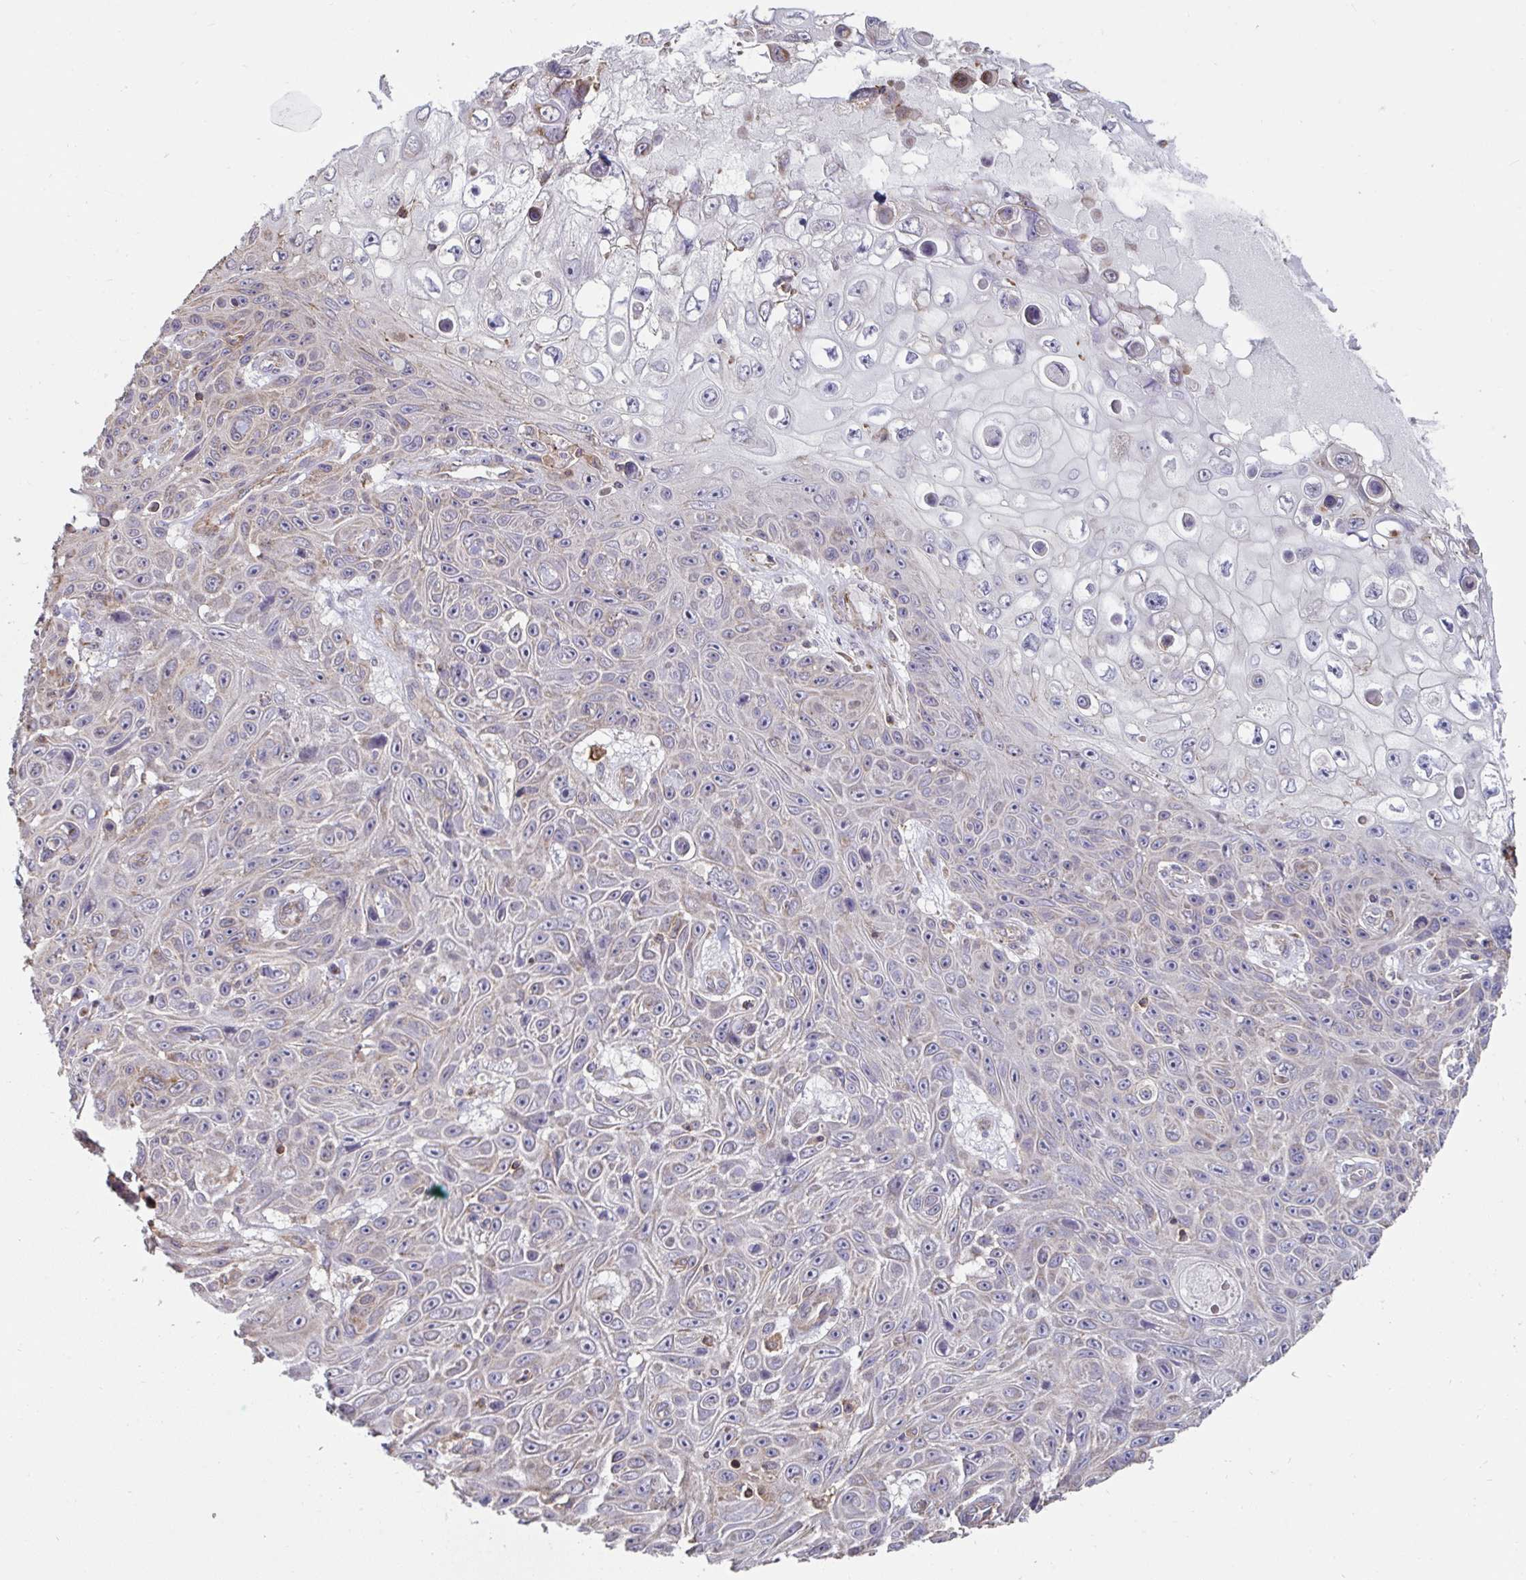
{"staining": {"intensity": "weak", "quantity": "<25%", "location": "cytoplasmic/membranous"}, "tissue": "skin cancer", "cell_type": "Tumor cells", "image_type": "cancer", "snomed": [{"axis": "morphology", "description": "Squamous cell carcinoma, NOS"}, {"axis": "topography", "description": "Skin"}], "caption": "Tumor cells are negative for protein expression in human squamous cell carcinoma (skin). The staining was performed using DAB to visualize the protein expression in brown, while the nuclei were stained in blue with hematoxylin (Magnification: 20x).", "gene": "DZANK1", "patient": {"sex": "male", "age": 82}}